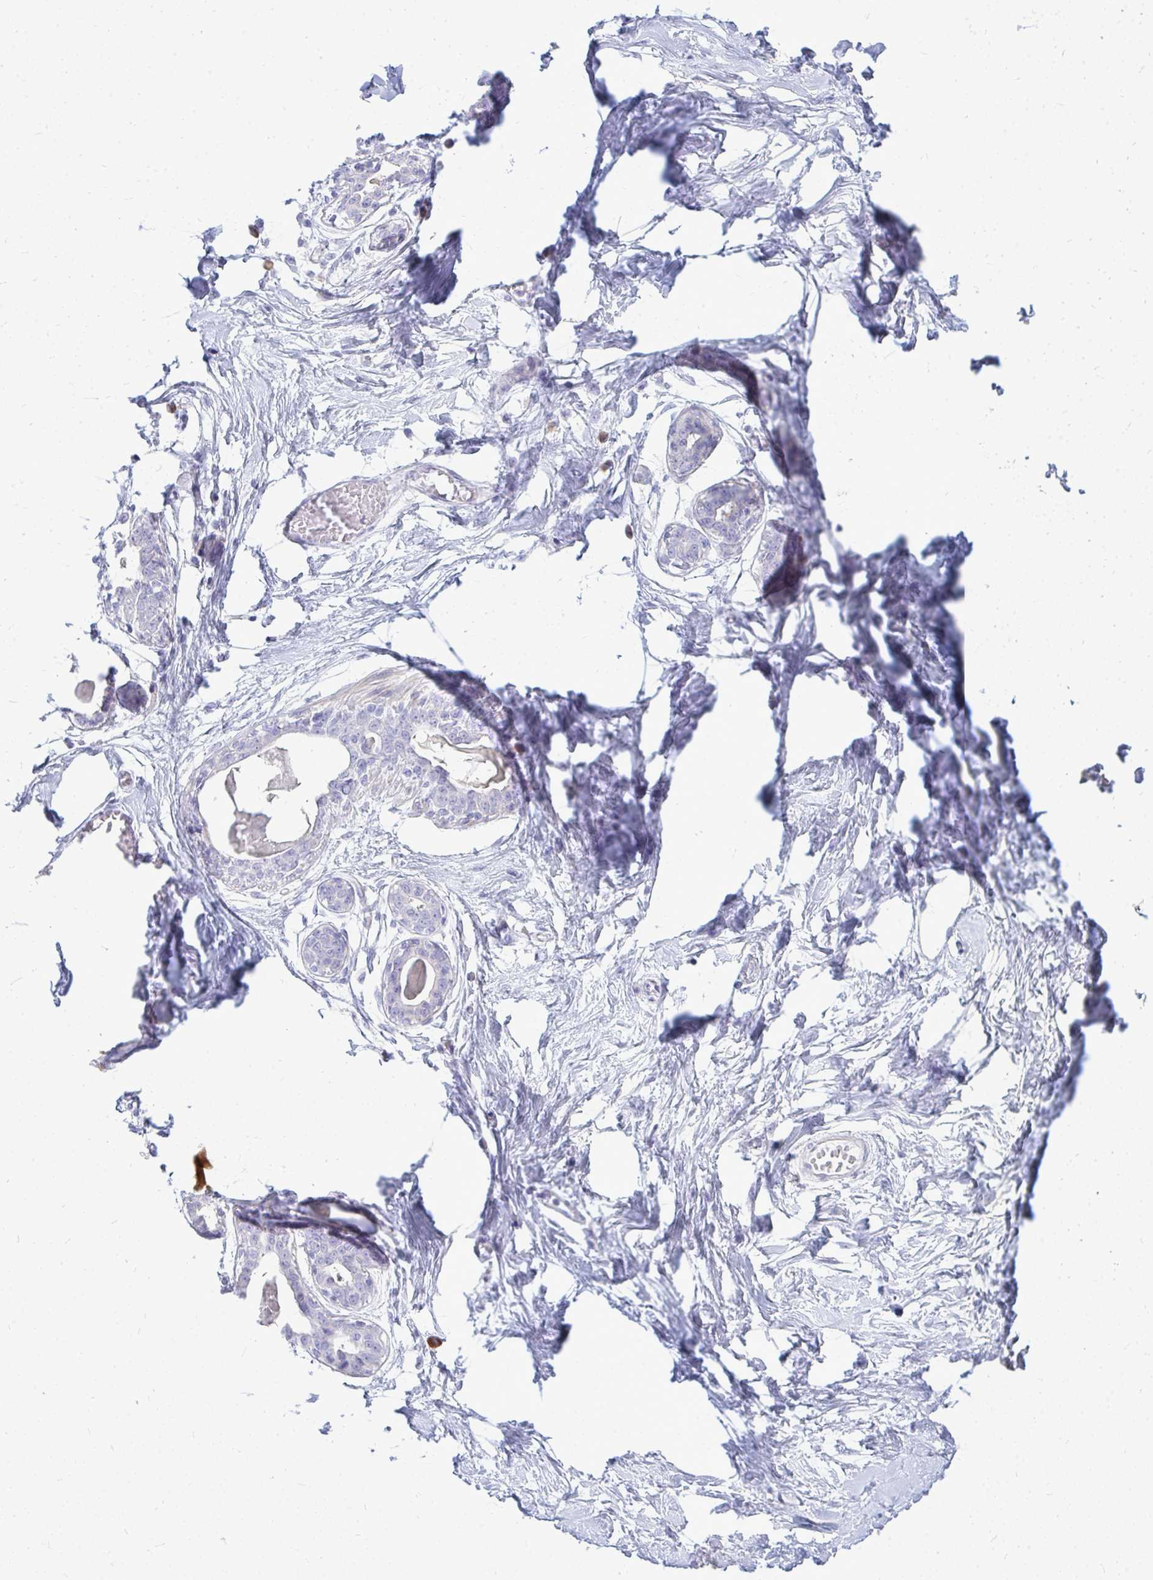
{"staining": {"intensity": "negative", "quantity": "none", "location": "none"}, "tissue": "breast", "cell_type": "Adipocytes", "image_type": "normal", "snomed": [{"axis": "morphology", "description": "Normal tissue, NOS"}, {"axis": "topography", "description": "Breast"}], "caption": "This is an immunohistochemistry (IHC) micrograph of unremarkable human breast. There is no staining in adipocytes.", "gene": "TSPEAR", "patient": {"sex": "female", "age": 45}}